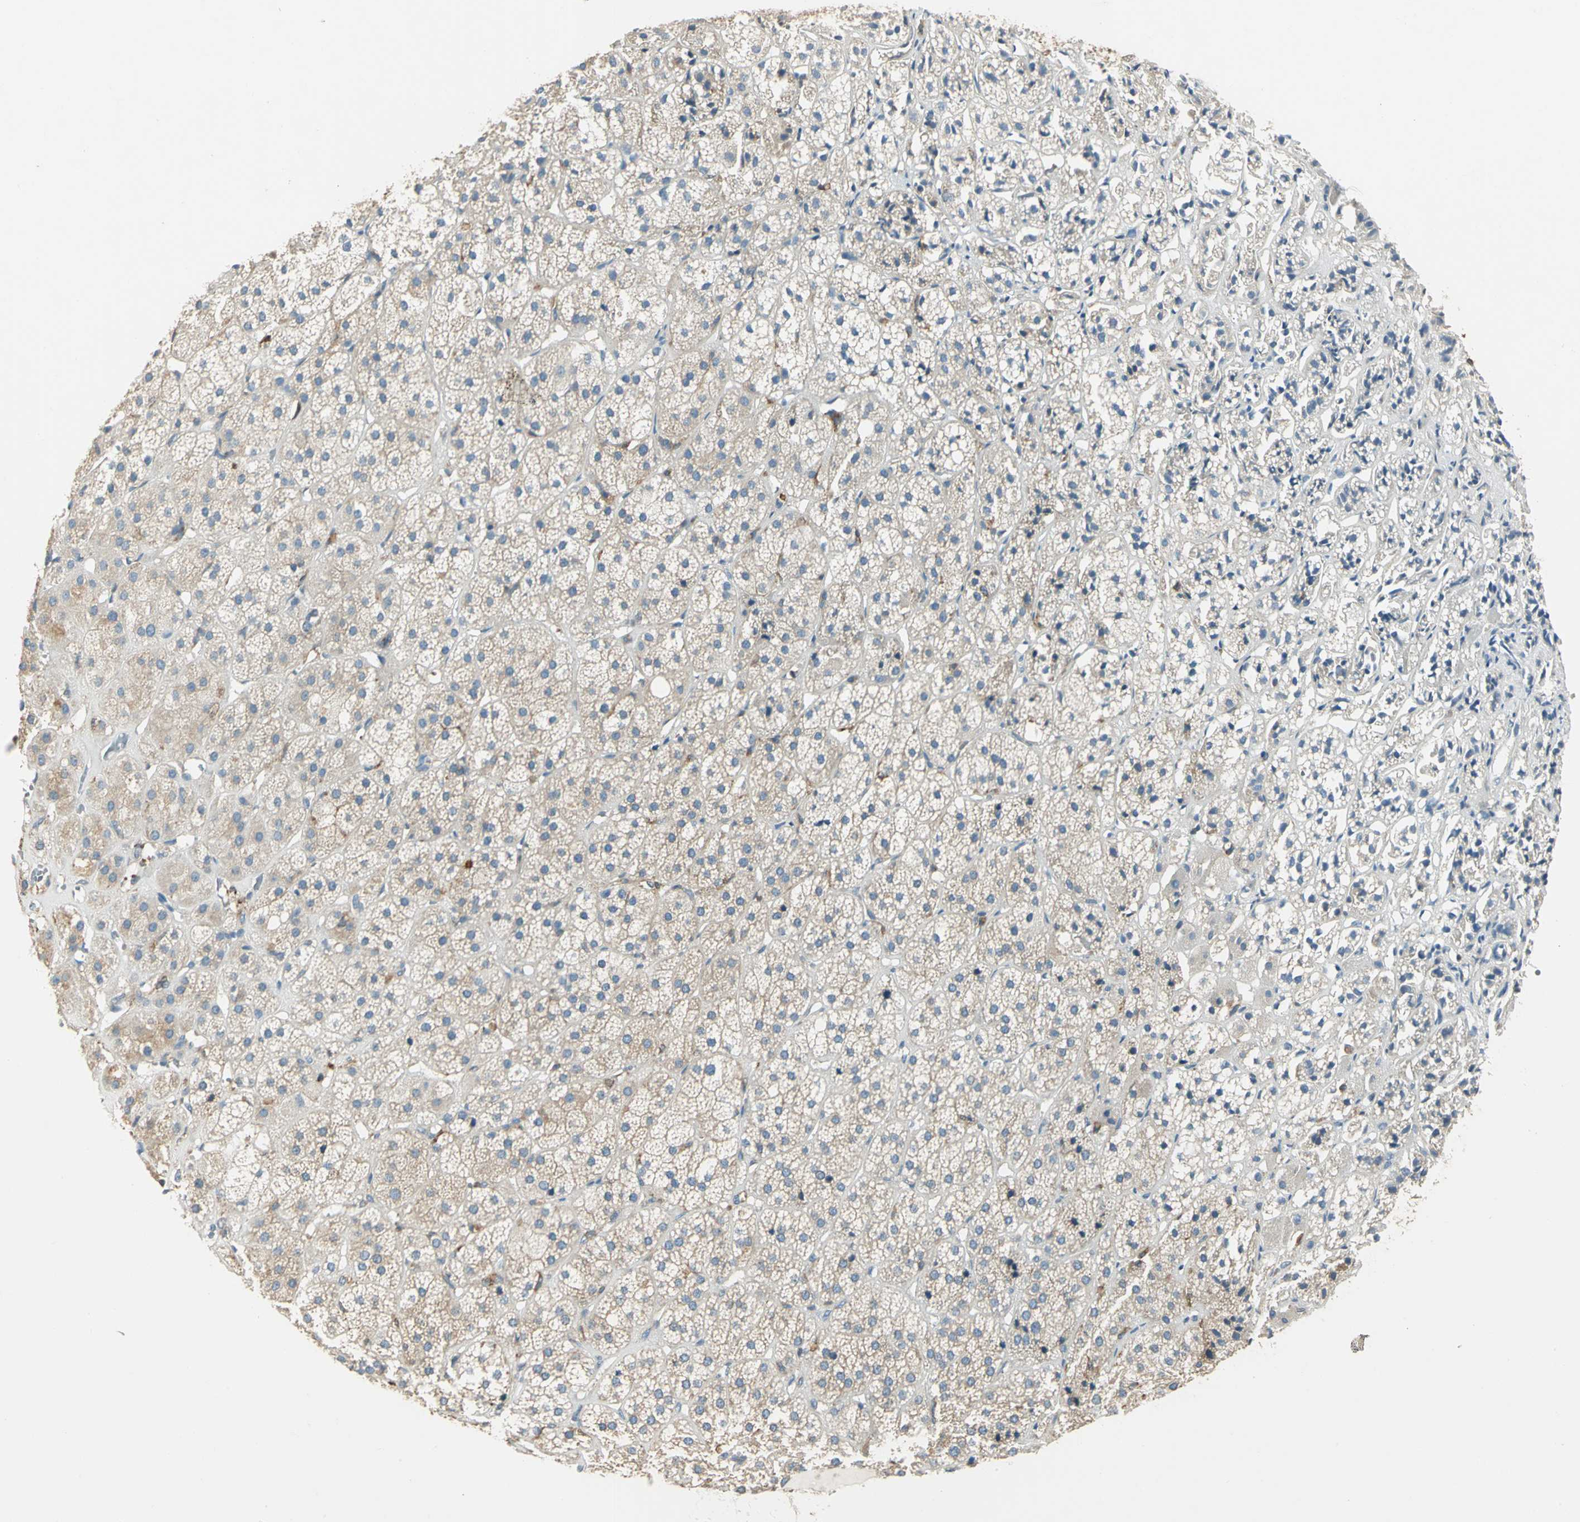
{"staining": {"intensity": "weak", "quantity": ">75%", "location": "cytoplasmic/membranous"}, "tissue": "adrenal gland", "cell_type": "Glandular cells", "image_type": "normal", "snomed": [{"axis": "morphology", "description": "Normal tissue, NOS"}, {"axis": "topography", "description": "Adrenal gland"}], "caption": "This micrograph displays IHC staining of unremarkable human adrenal gland, with low weak cytoplasmic/membranous staining in approximately >75% of glandular cells.", "gene": "PDIA4", "patient": {"sex": "female", "age": 71}}